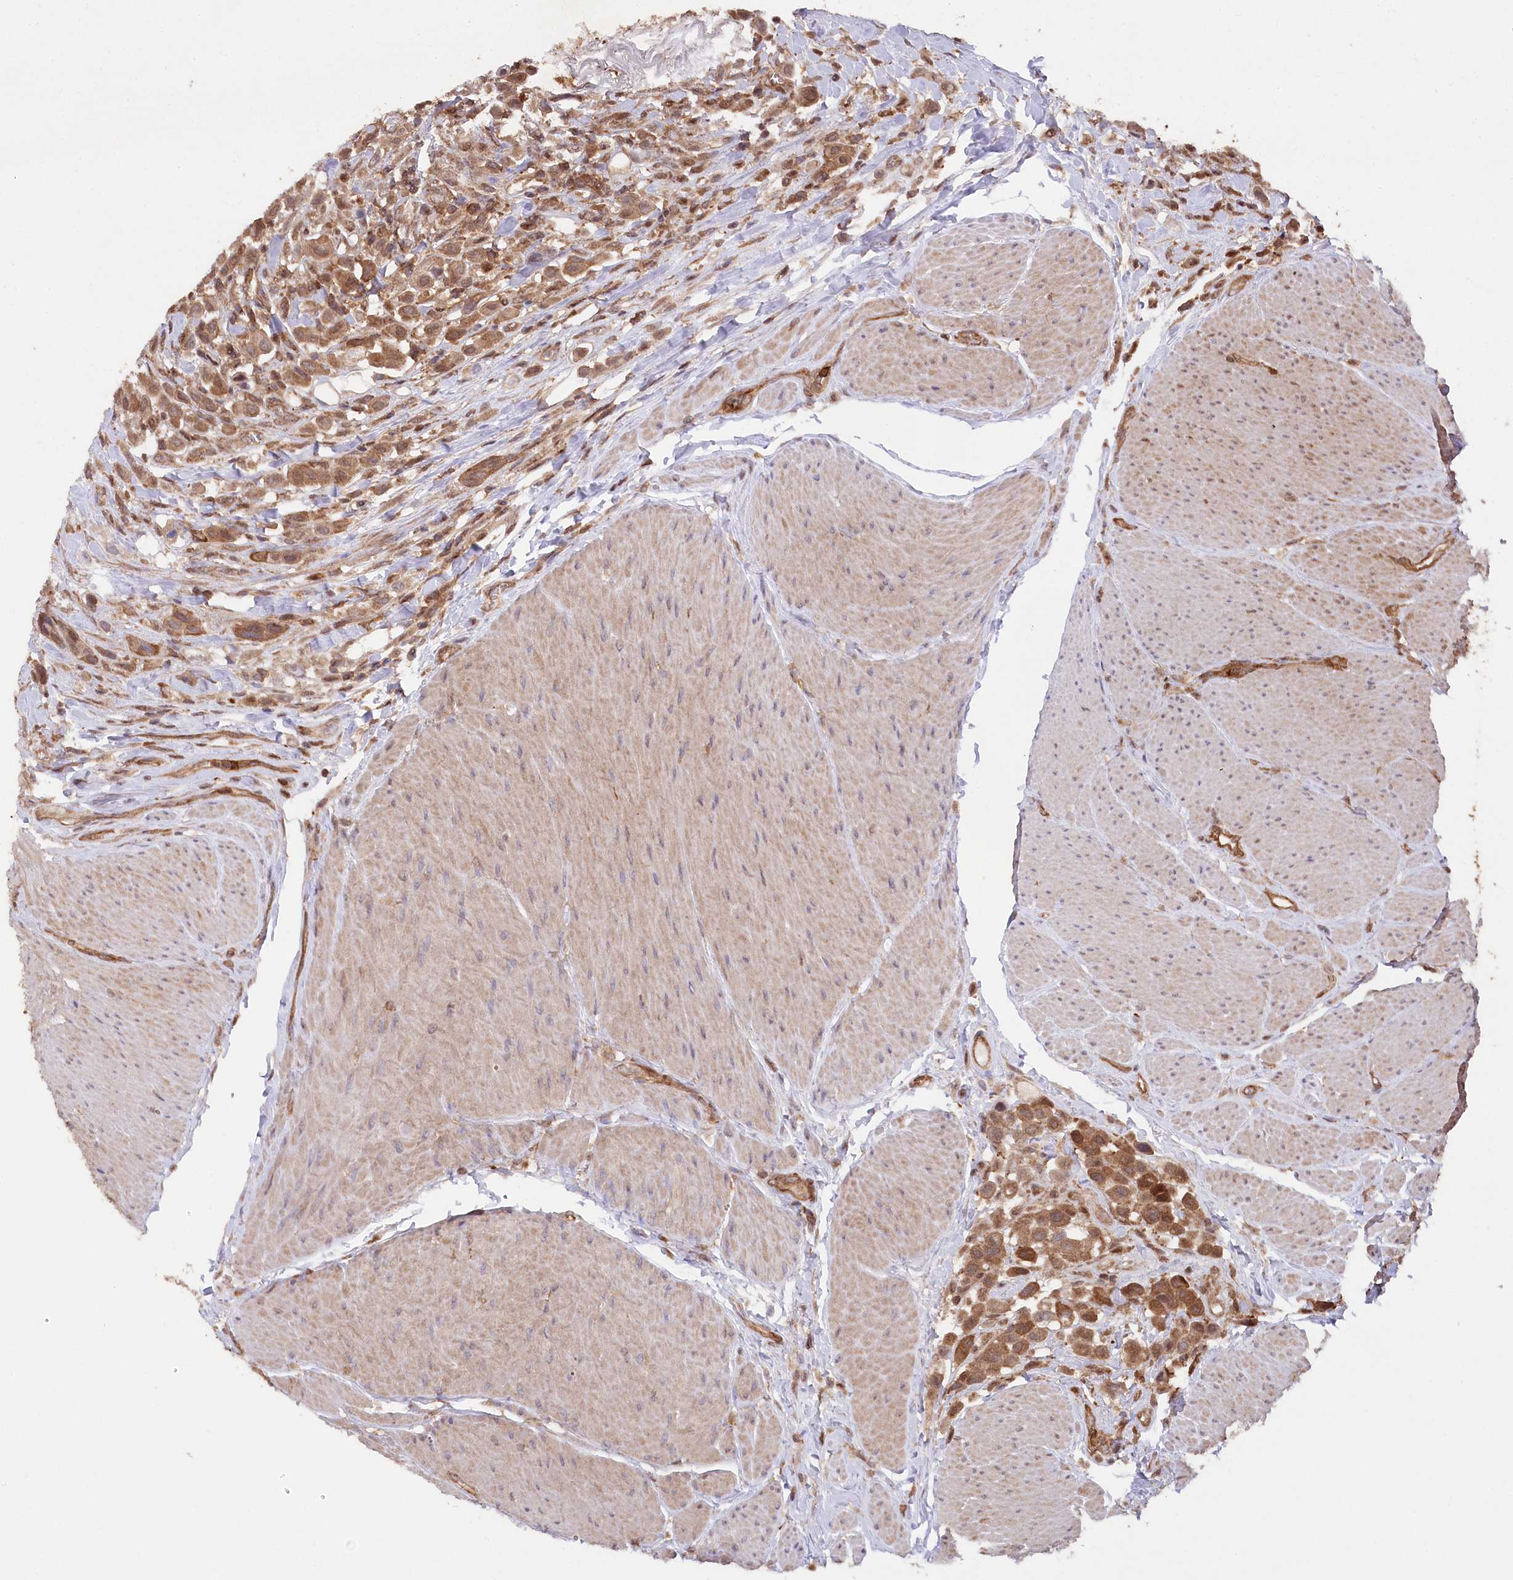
{"staining": {"intensity": "moderate", "quantity": ">75%", "location": "cytoplasmic/membranous"}, "tissue": "urothelial cancer", "cell_type": "Tumor cells", "image_type": "cancer", "snomed": [{"axis": "morphology", "description": "Urothelial carcinoma, High grade"}, {"axis": "topography", "description": "Urinary bladder"}], "caption": "IHC (DAB (3,3'-diaminobenzidine)) staining of high-grade urothelial carcinoma demonstrates moderate cytoplasmic/membranous protein positivity in approximately >75% of tumor cells.", "gene": "LSG1", "patient": {"sex": "male", "age": 50}}